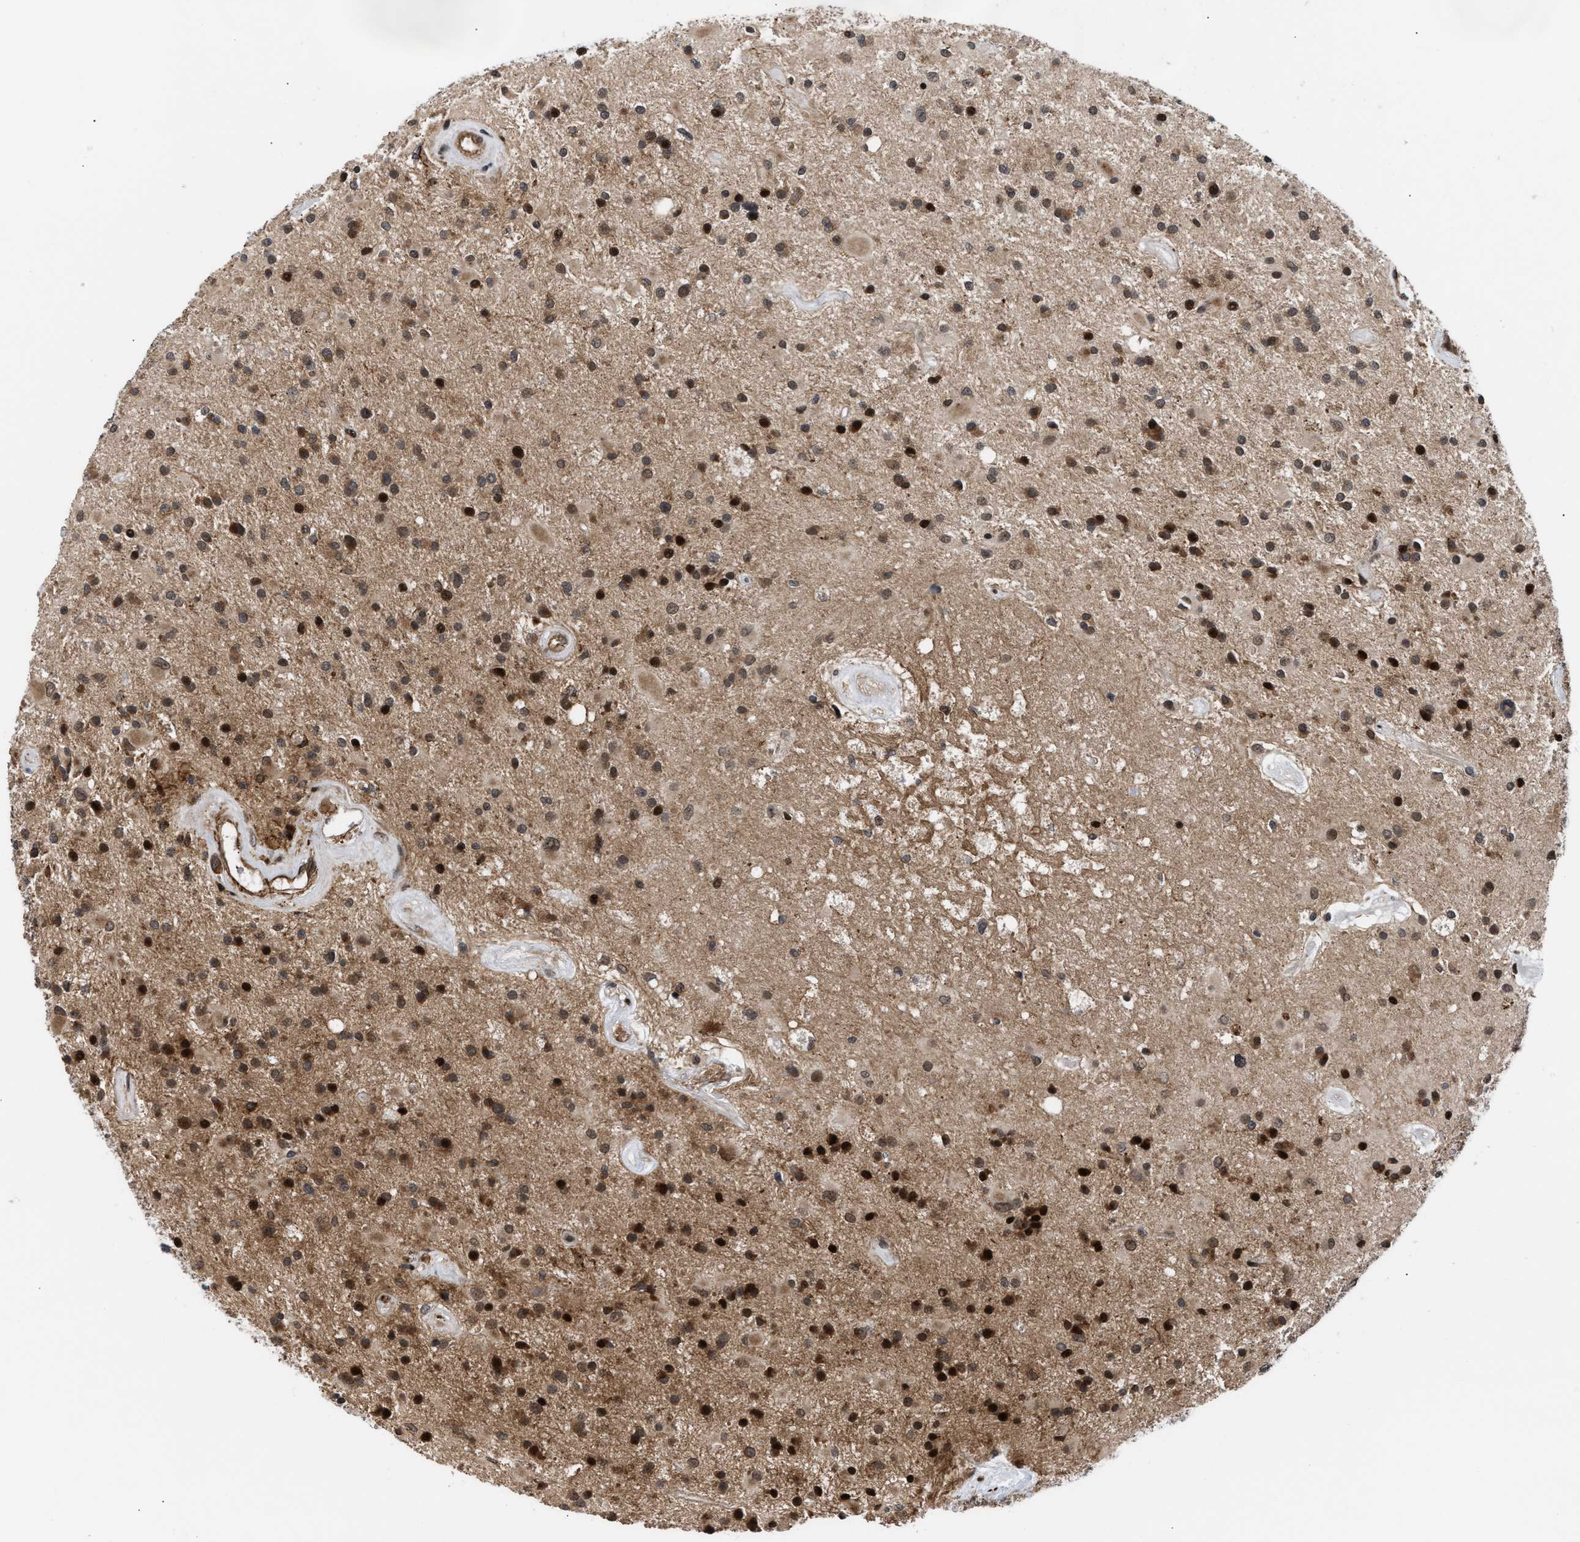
{"staining": {"intensity": "strong", "quantity": "<25%", "location": "cytoplasmic/membranous,nuclear"}, "tissue": "glioma", "cell_type": "Tumor cells", "image_type": "cancer", "snomed": [{"axis": "morphology", "description": "Glioma, malignant, Low grade"}, {"axis": "topography", "description": "Brain"}], "caption": "Immunohistochemistry micrograph of neoplastic tissue: glioma stained using immunohistochemistry (IHC) shows medium levels of strong protein expression localized specifically in the cytoplasmic/membranous and nuclear of tumor cells, appearing as a cytoplasmic/membranous and nuclear brown color.", "gene": "STAU2", "patient": {"sex": "male", "age": 58}}